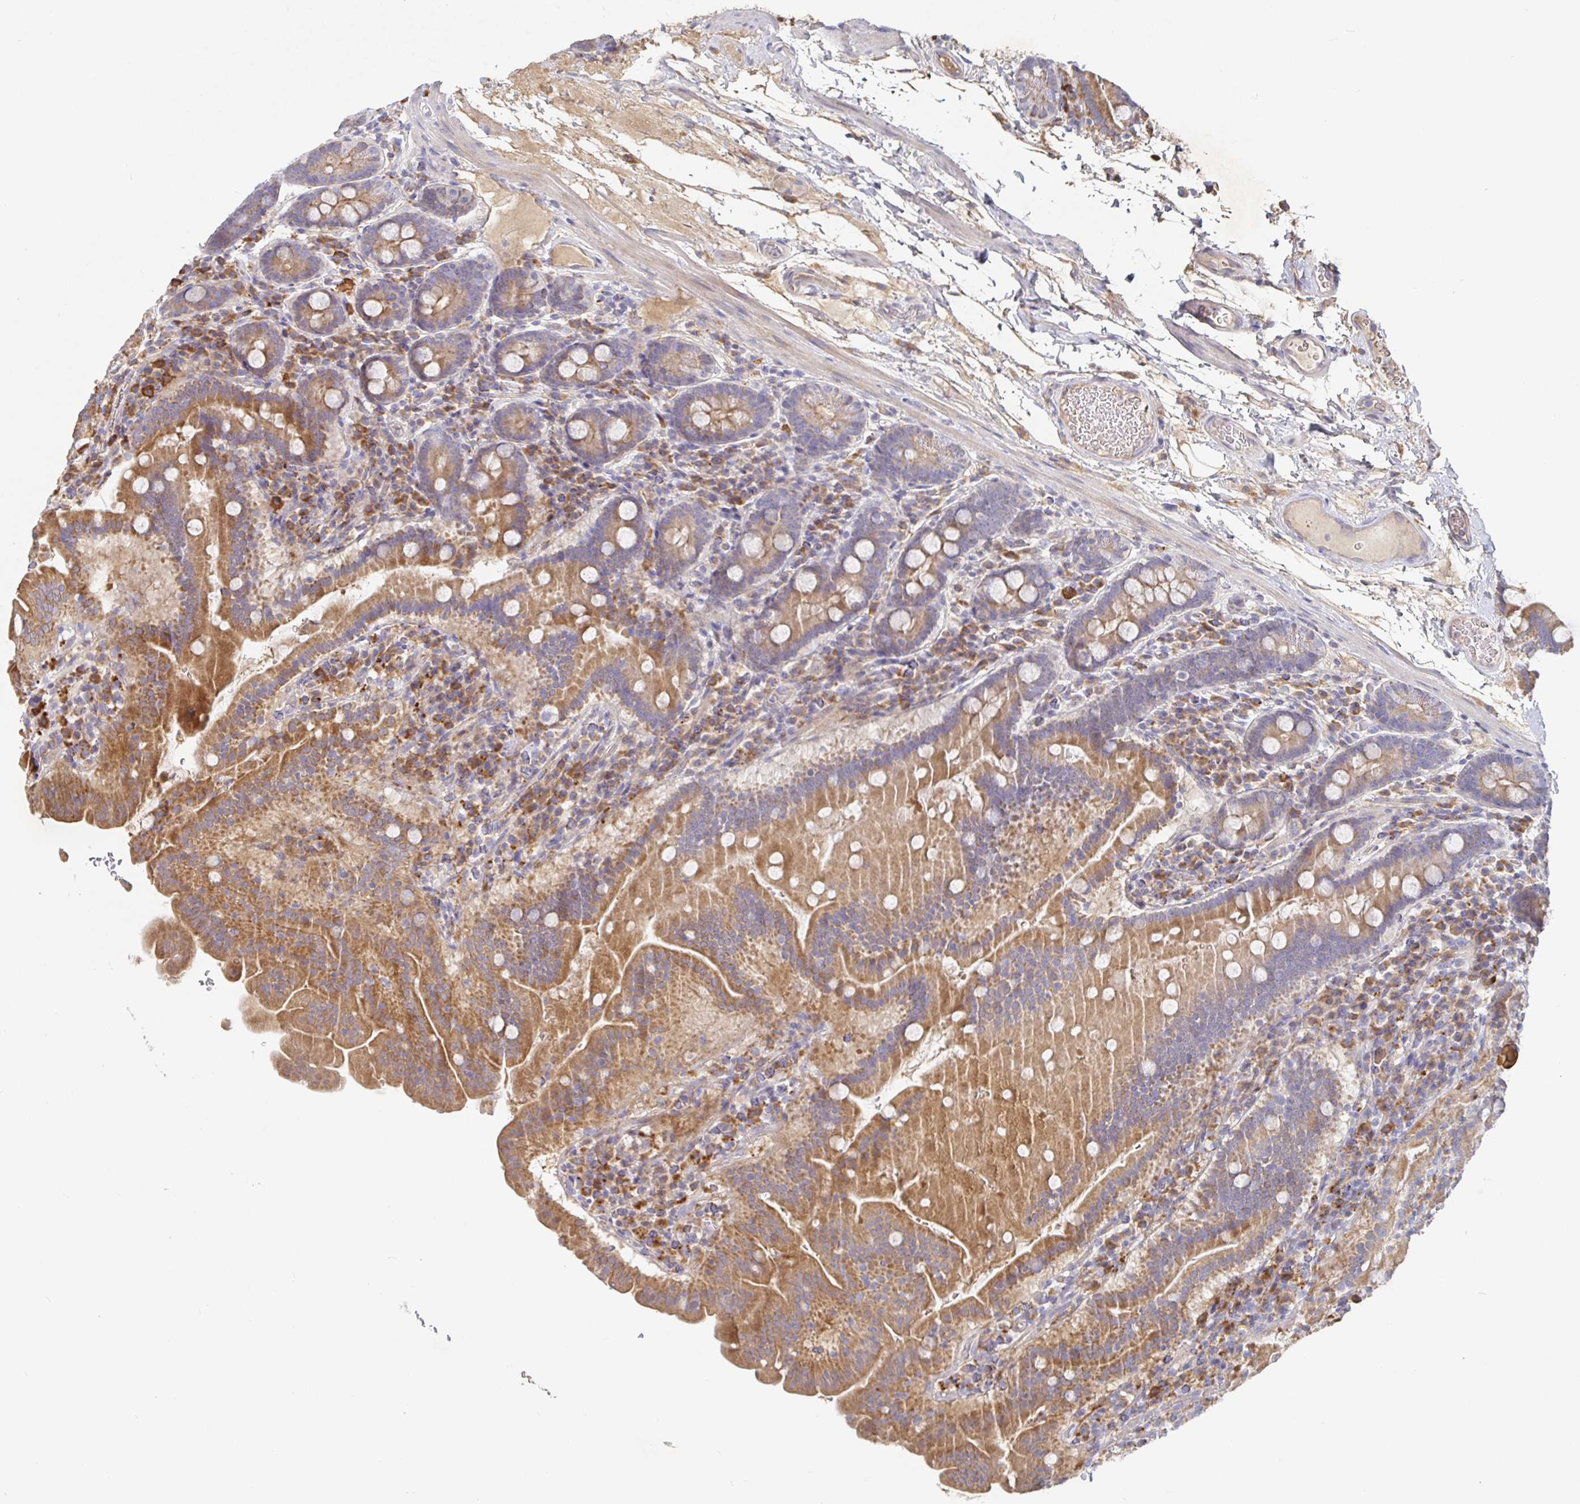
{"staining": {"intensity": "moderate", "quantity": "25%-75%", "location": "cytoplasmic/membranous"}, "tissue": "small intestine", "cell_type": "Glandular cells", "image_type": "normal", "snomed": [{"axis": "morphology", "description": "Normal tissue, NOS"}, {"axis": "topography", "description": "Small intestine"}], "caption": "Immunohistochemical staining of normal human small intestine reveals 25%-75% levels of moderate cytoplasmic/membranous protein positivity in approximately 25%-75% of glandular cells.", "gene": "IRAK2", "patient": {"sex": "male", "age": 26}}